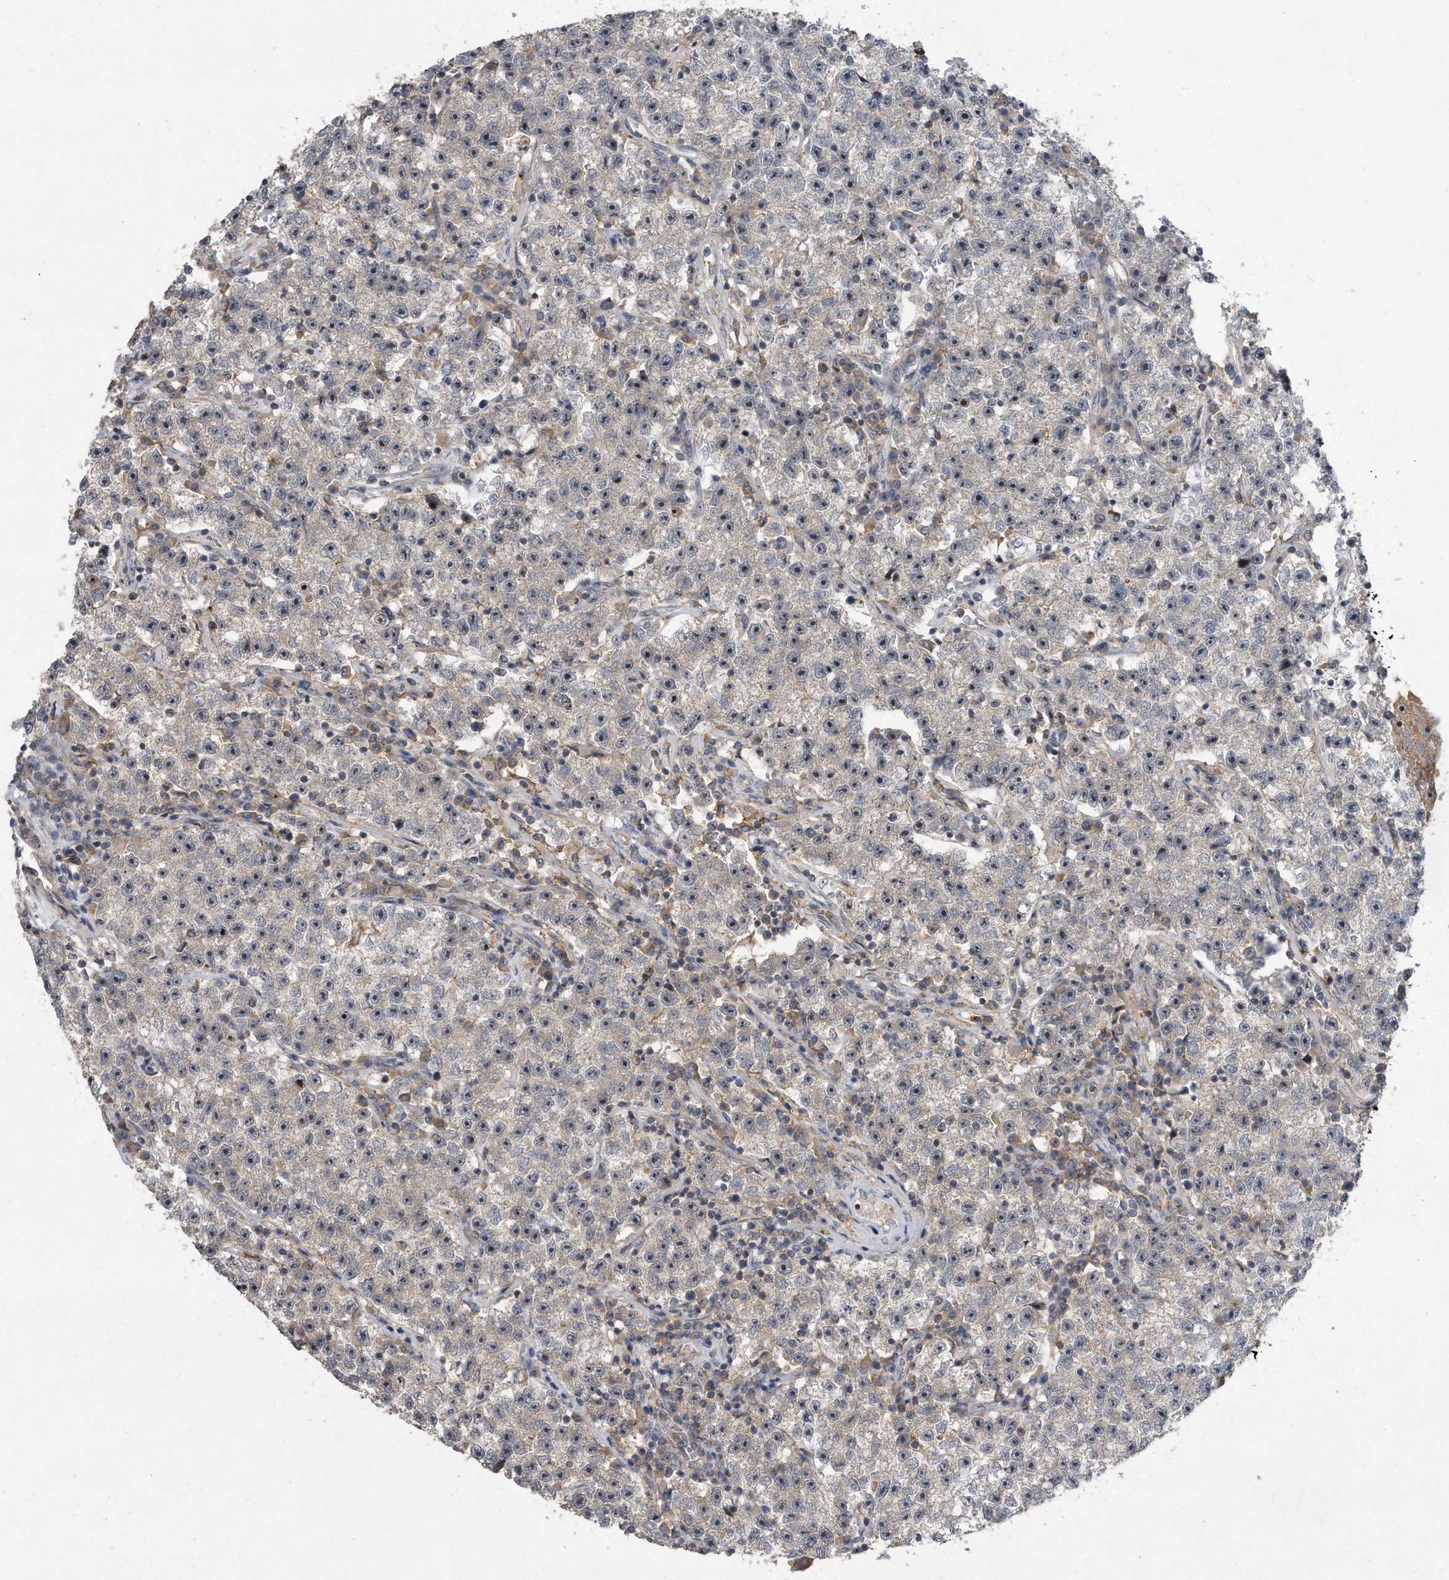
{"staining": {"intensity": "weak", "quantity": ">75%", "location": "cytoplasmic/membranous"}, "tissue": "testis cancer", "cell_type": "Tumor cells", "image_type": "cancer", "snomed": [{"axis": "morphology", "description": "Seminoma, NOS"}, {"axis": "topography", "description": "Testis"}], "caption": "Immunohistochemical staining of testis cancer (seminoma) demonstrates low levels of weak cytoplasmic/membranous expression in approximately >75% of tumor cells. (brown staining indicates protein expression, while blue staining denotes nuclei).", "gene": "PGBD2", "patient": {"sex": "male", "age": 22}}